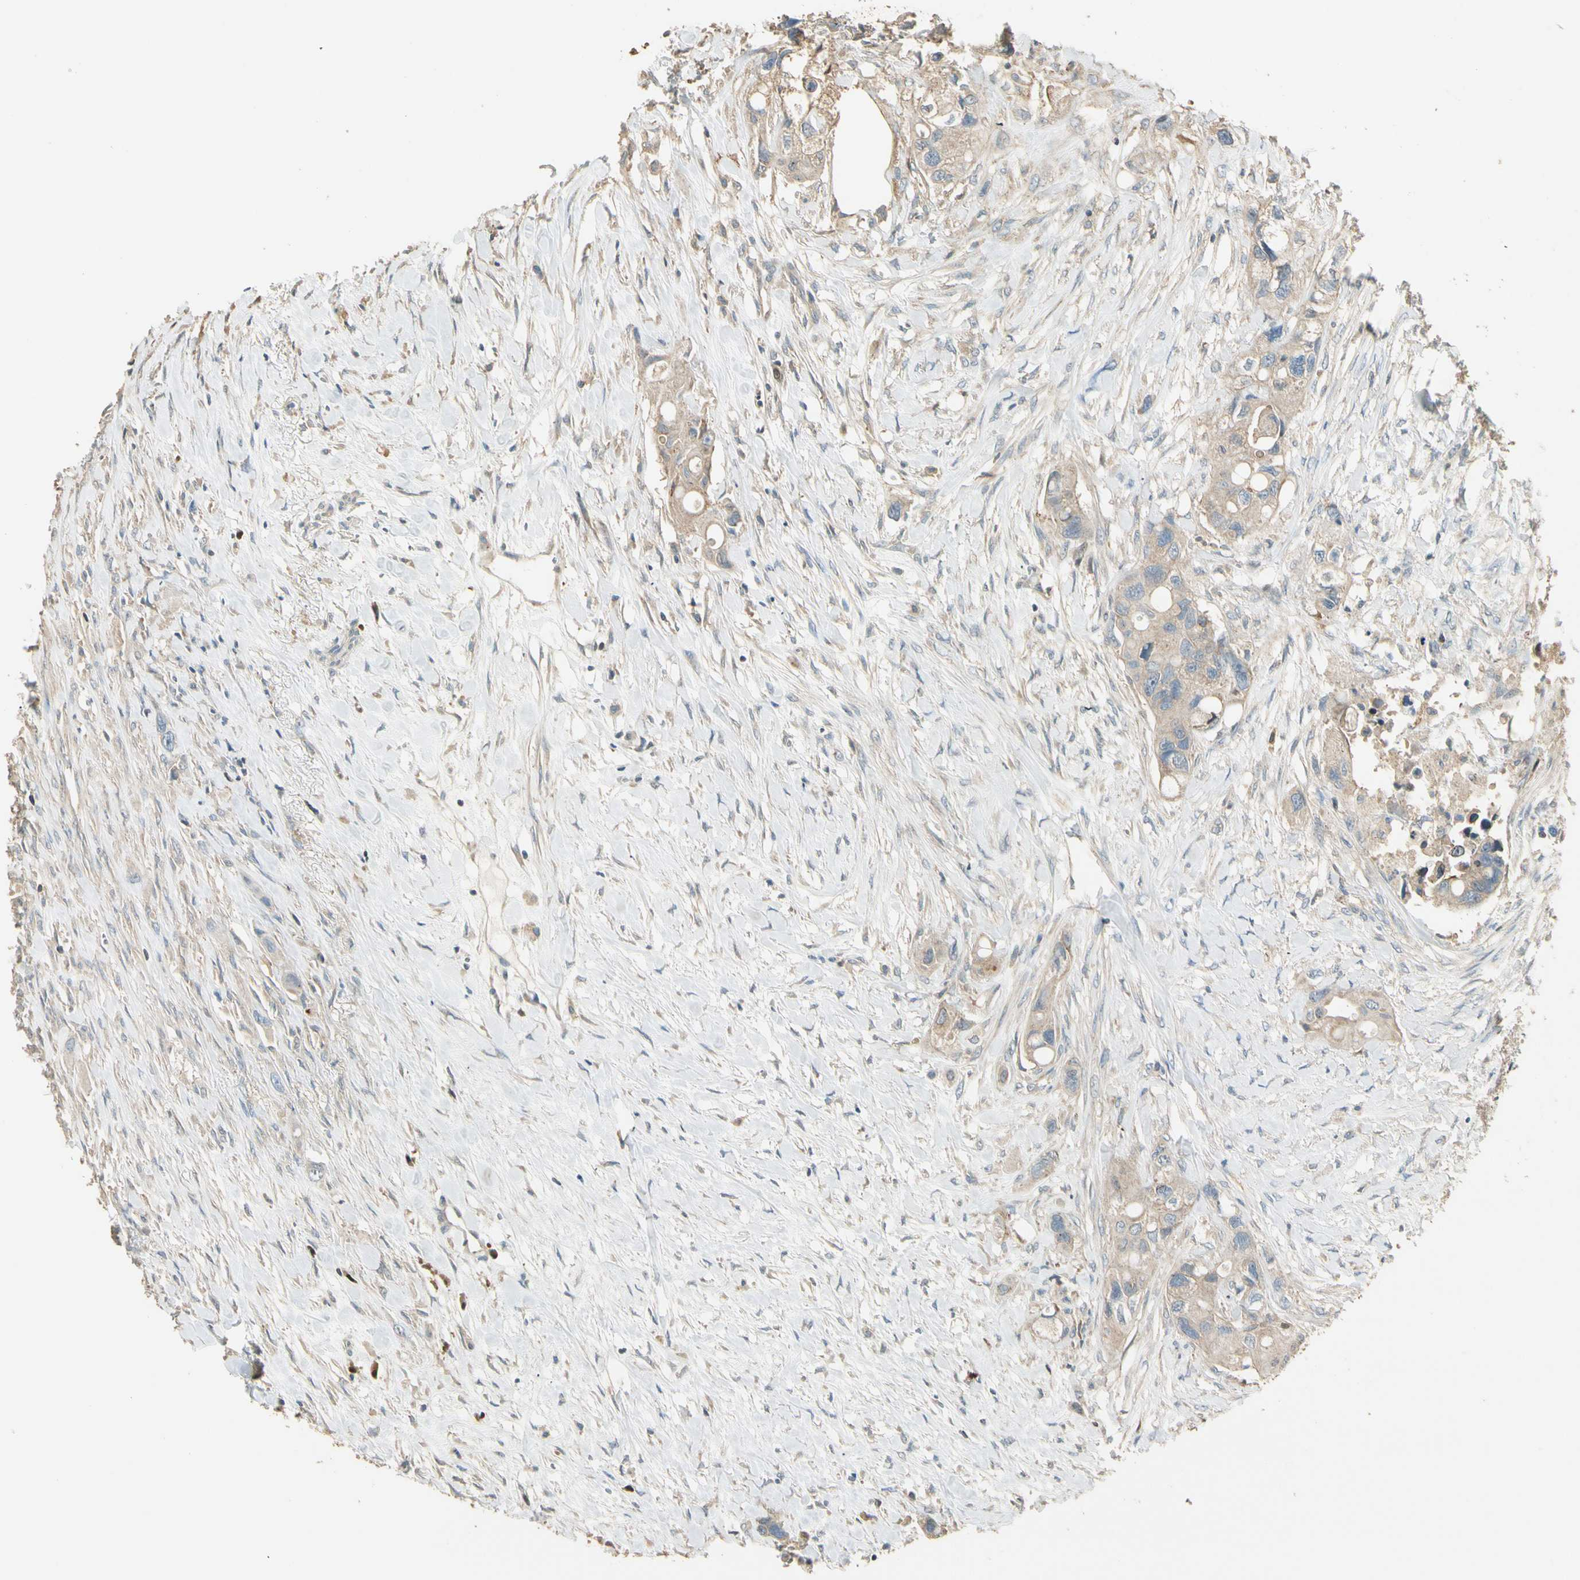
{"staining": {"intensity": "weak", "quantity": ">75%", "location": "cytoplasmic/membranous"}, "tissue": "colorectal cancer", "cell_type": "Tumor cells", "image_type": "cancer", "snomed": [{"axis": "morphology", "description": "Adenocarcinoma, NOS"}, {"axis": "topography", "description": "Colon"}], "caption": "A brown stain shows weak cytoplasmic/membranous expression of a protein in colorectal adenocarcinoma tumor cells.", "gene": "PLXNA1", "patient": {"sex": "female", "age": 57}}